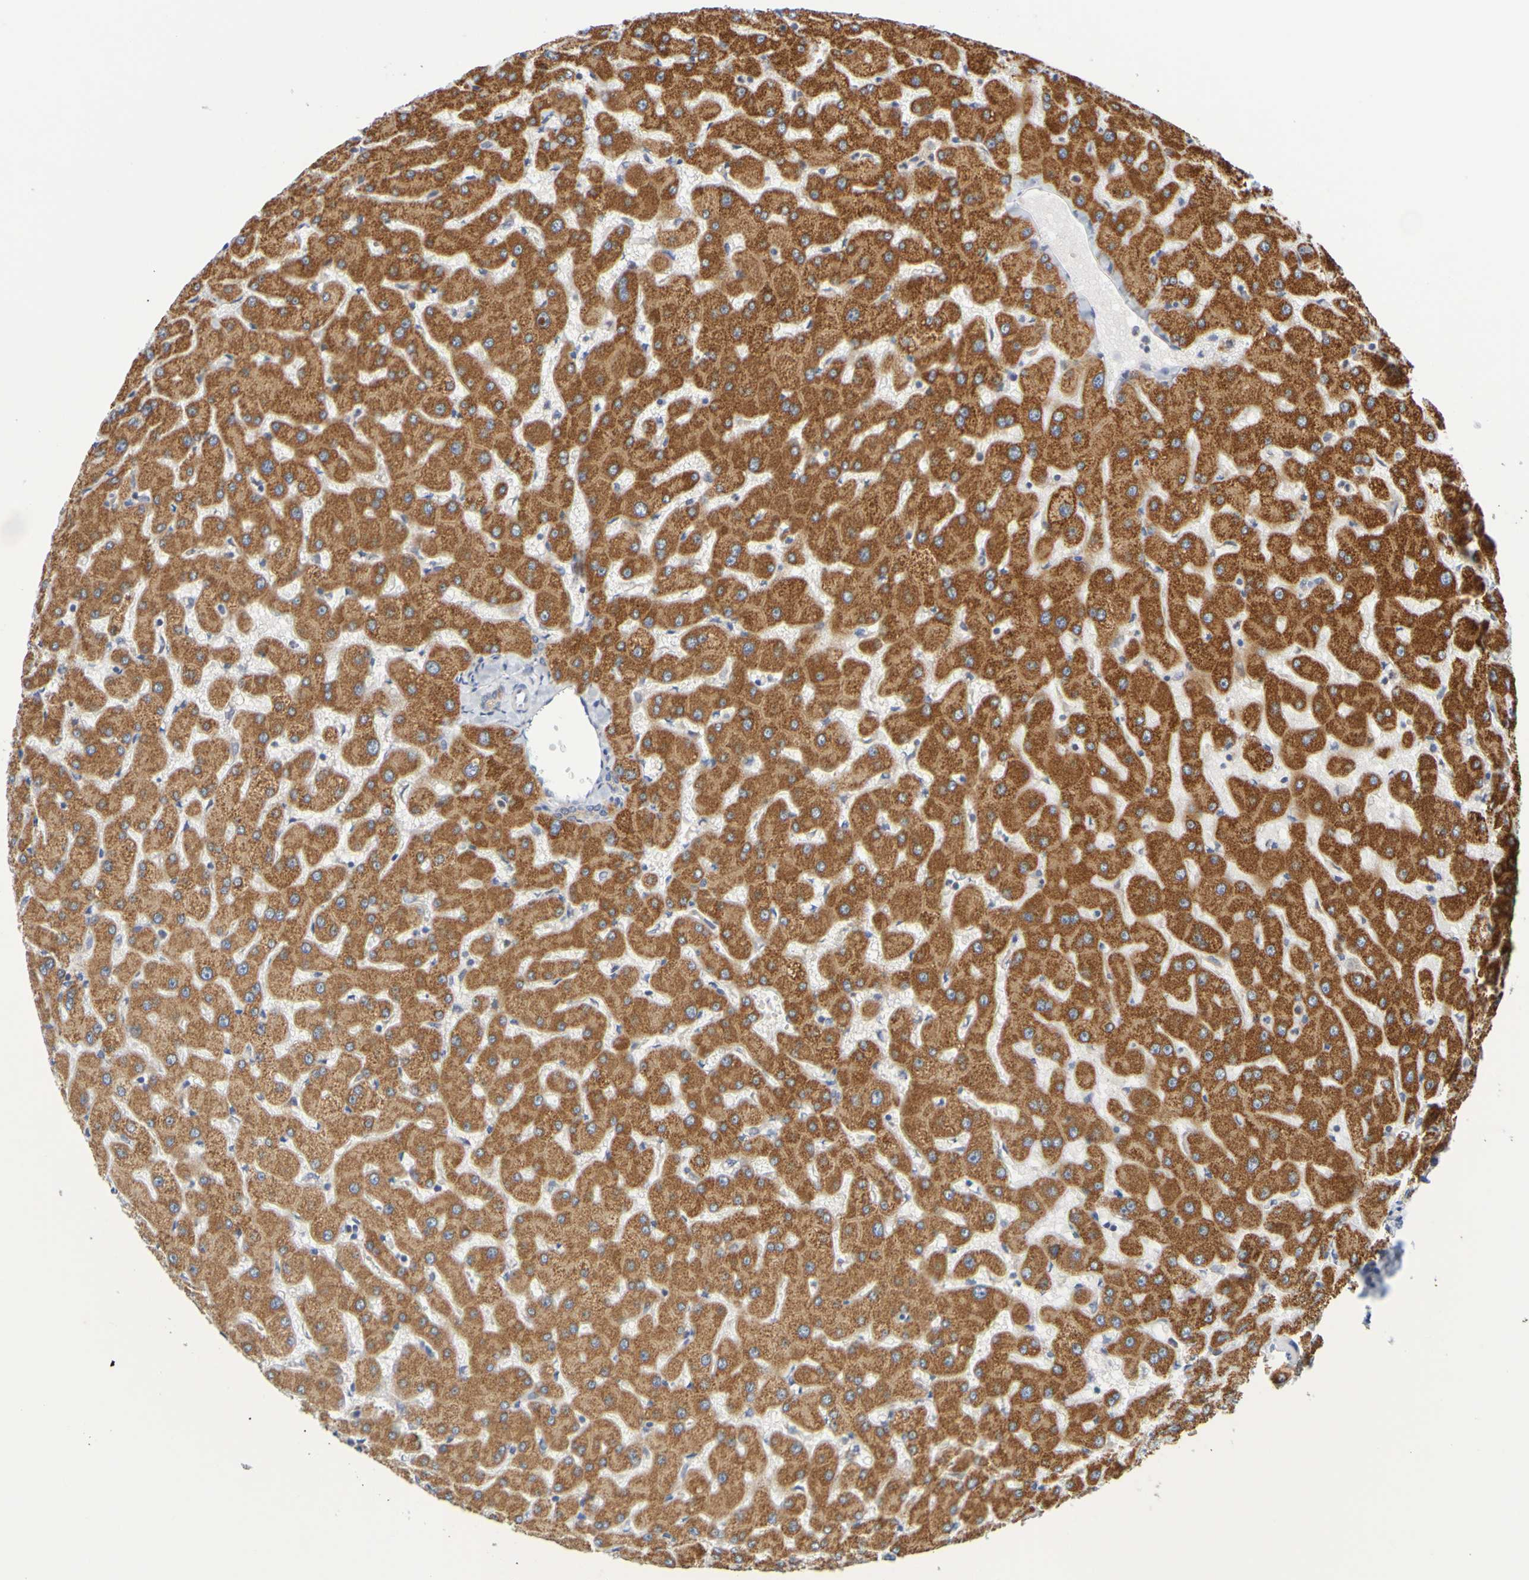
{"staining": {"intensity": "weak", "quantity": ">75%", "location": "cytoplasmic/membranous"}, "tissue": "liver", "cell_type": "Cholangiocytes", "image_type": "normal", "snomed": [{"axis": "morphology", "description": "Normal tissue, NOS"}, {"axis": "topography", "description": "Liver"}], "caption": "Liver stained with IHC reveals weak cytoplasmic/membranous staining in about >75% of cholangiocytes.", "gene": "SIL1", "patient": {"sex": "female", "age": 63}}